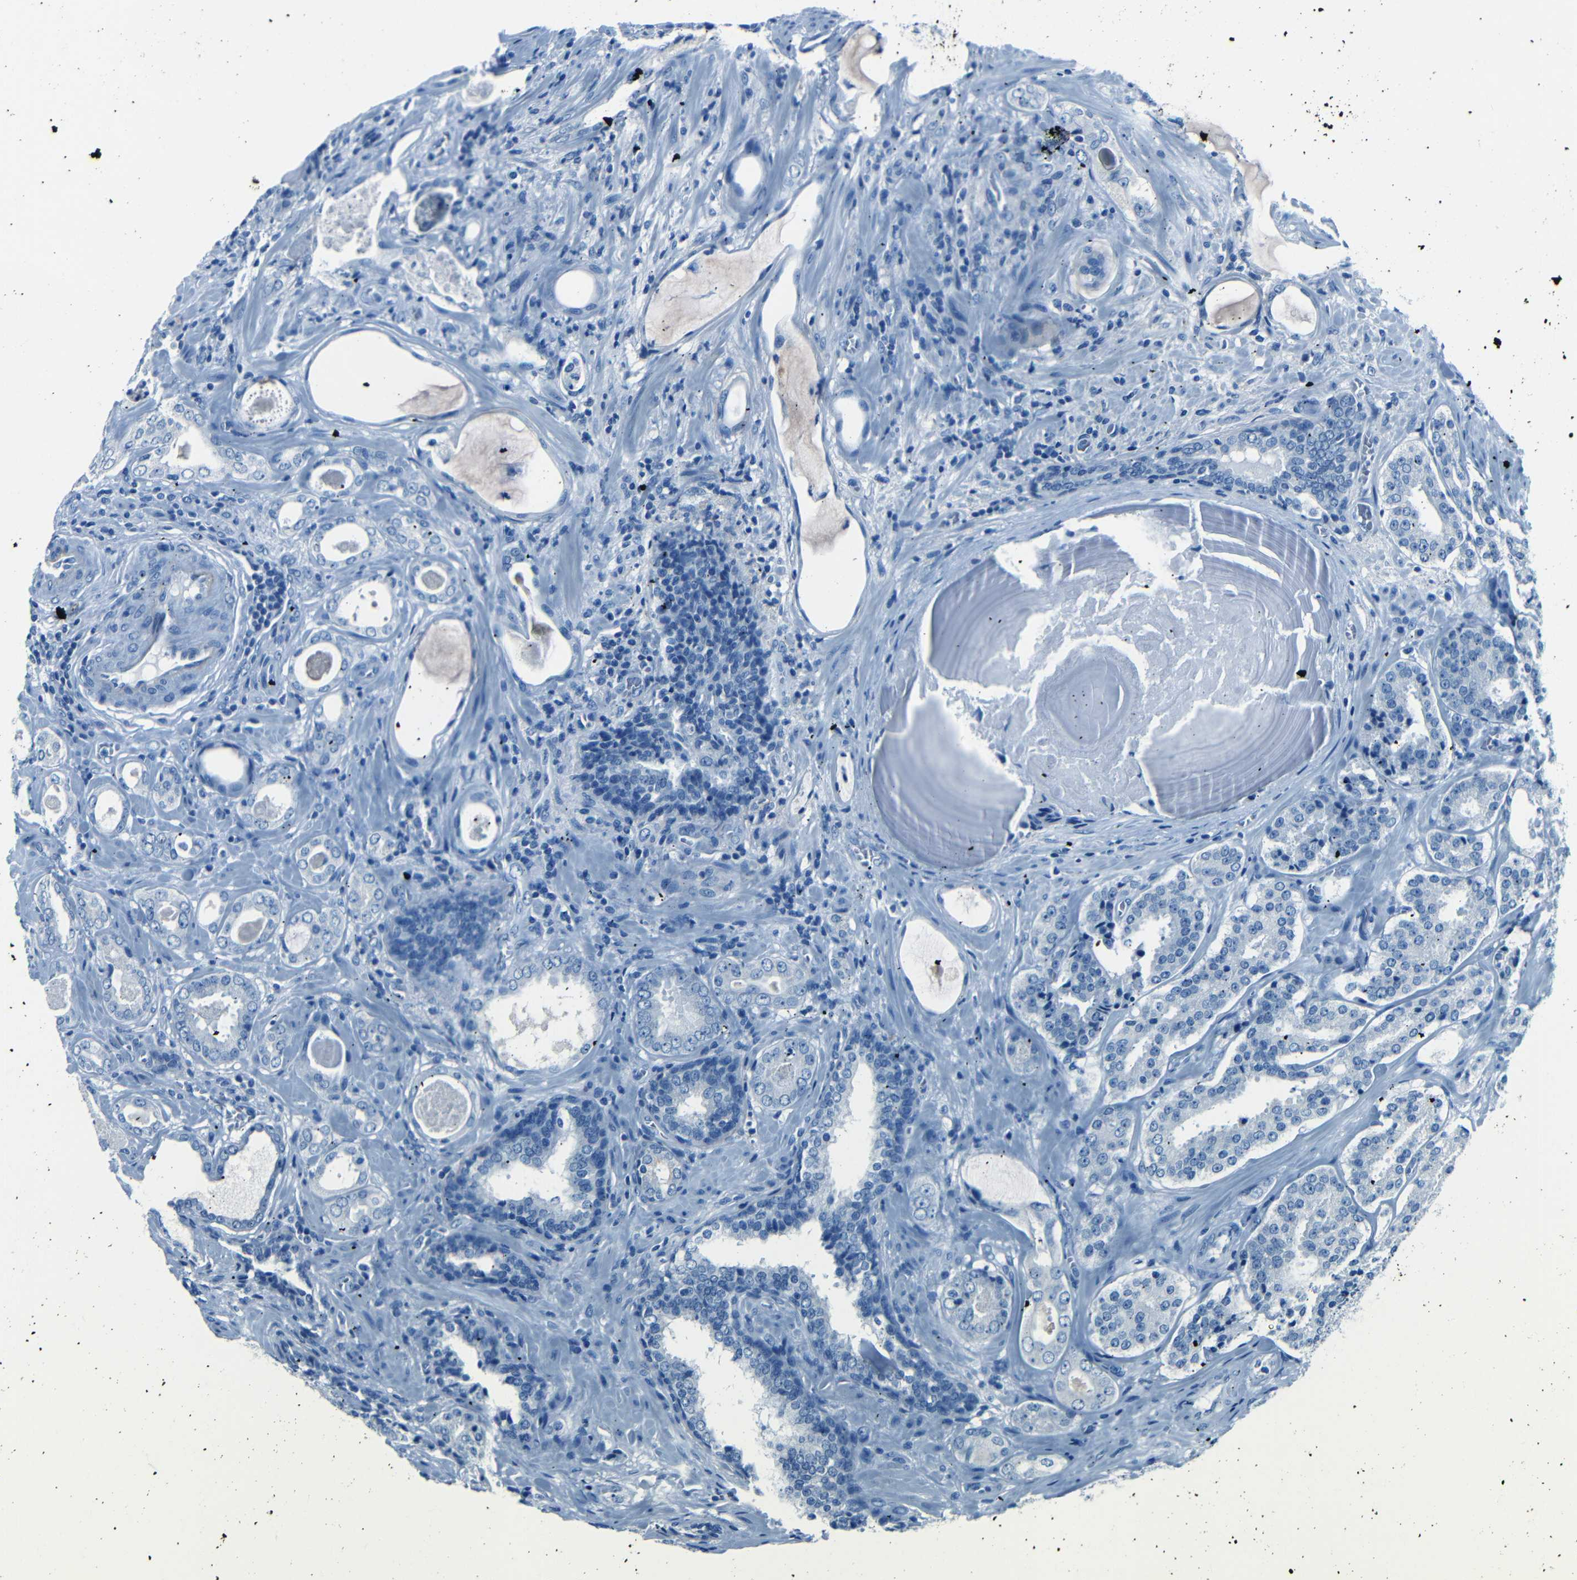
{"staining": {"intensity": "negative", "quantity": "none", "location": "none"}, "tissue": "prostate cancer", "cell_type": "Tumor cells", "image_type": "cancer", "snomed": [{"axis": "morphology", "description": "Adenocarcinoma, High grade"}, {"axis": "topography", "description": "Prostate"}], "caption": "Immunohistochemical staining of human prostate high-grade adenocarcinoma exhibits no significant expression in tumor cells.", "gene": "FBN2", "patient": {"sex": "male", "age": 60}}